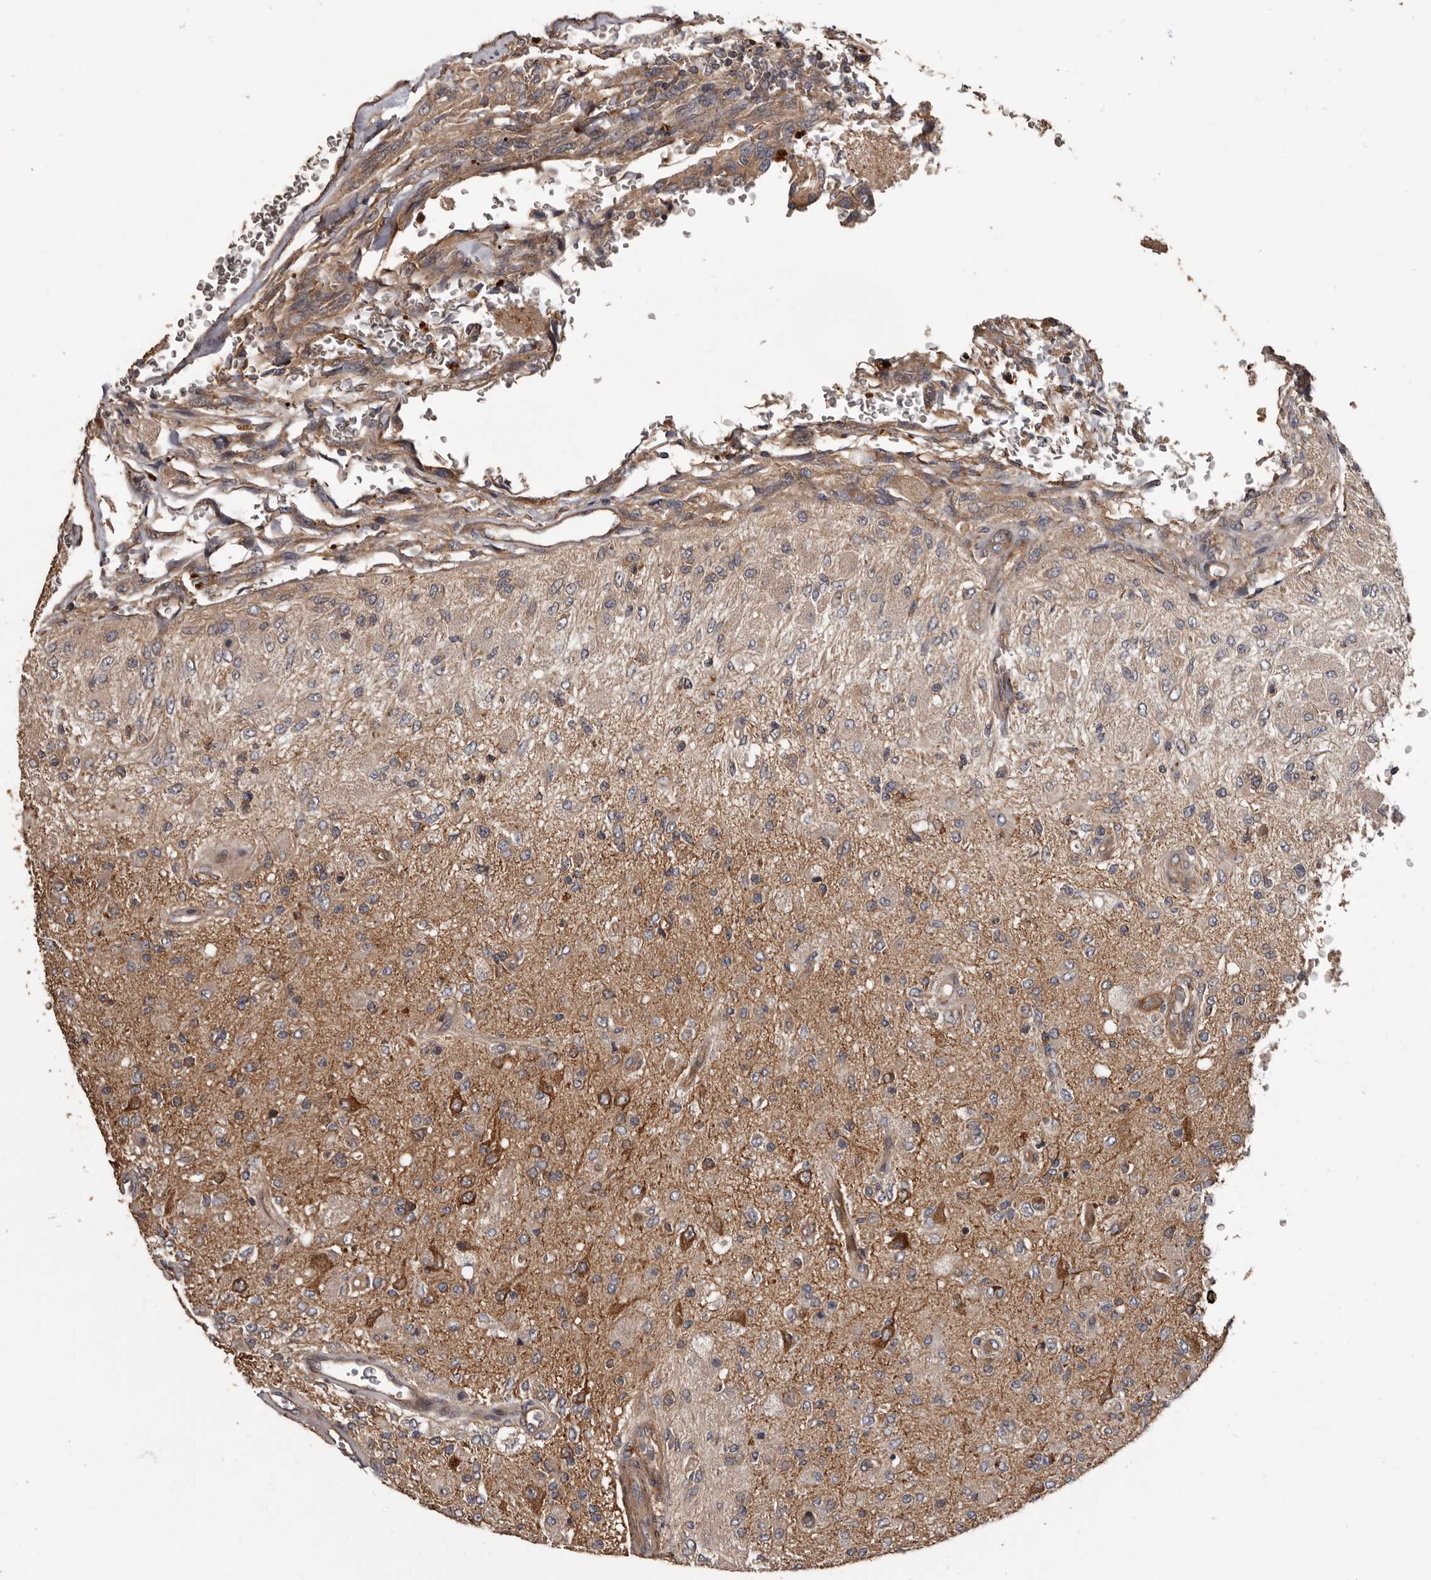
{"staining": {"intensity": "weak", "quantity": "<25%", "location": "cytoplasmic/membranous"}, "tissue": "glioma", "cell_type": "Tumor cells", "image_type": "cancer", "snomed": [{"axis": "morphology", "description": "Normal tissue, NOS"}, {"axis": "morphology", "description": "Glioma, malignant, High grade"}, {"axis": "topography", "description": "Cerebral cortex"}], "caption": "Tumor cells show no significant protein positivity in malignant glioma (high-grade).", "gene": "ARHGEF5", "patient": {"sex": "male", "age": 77}}